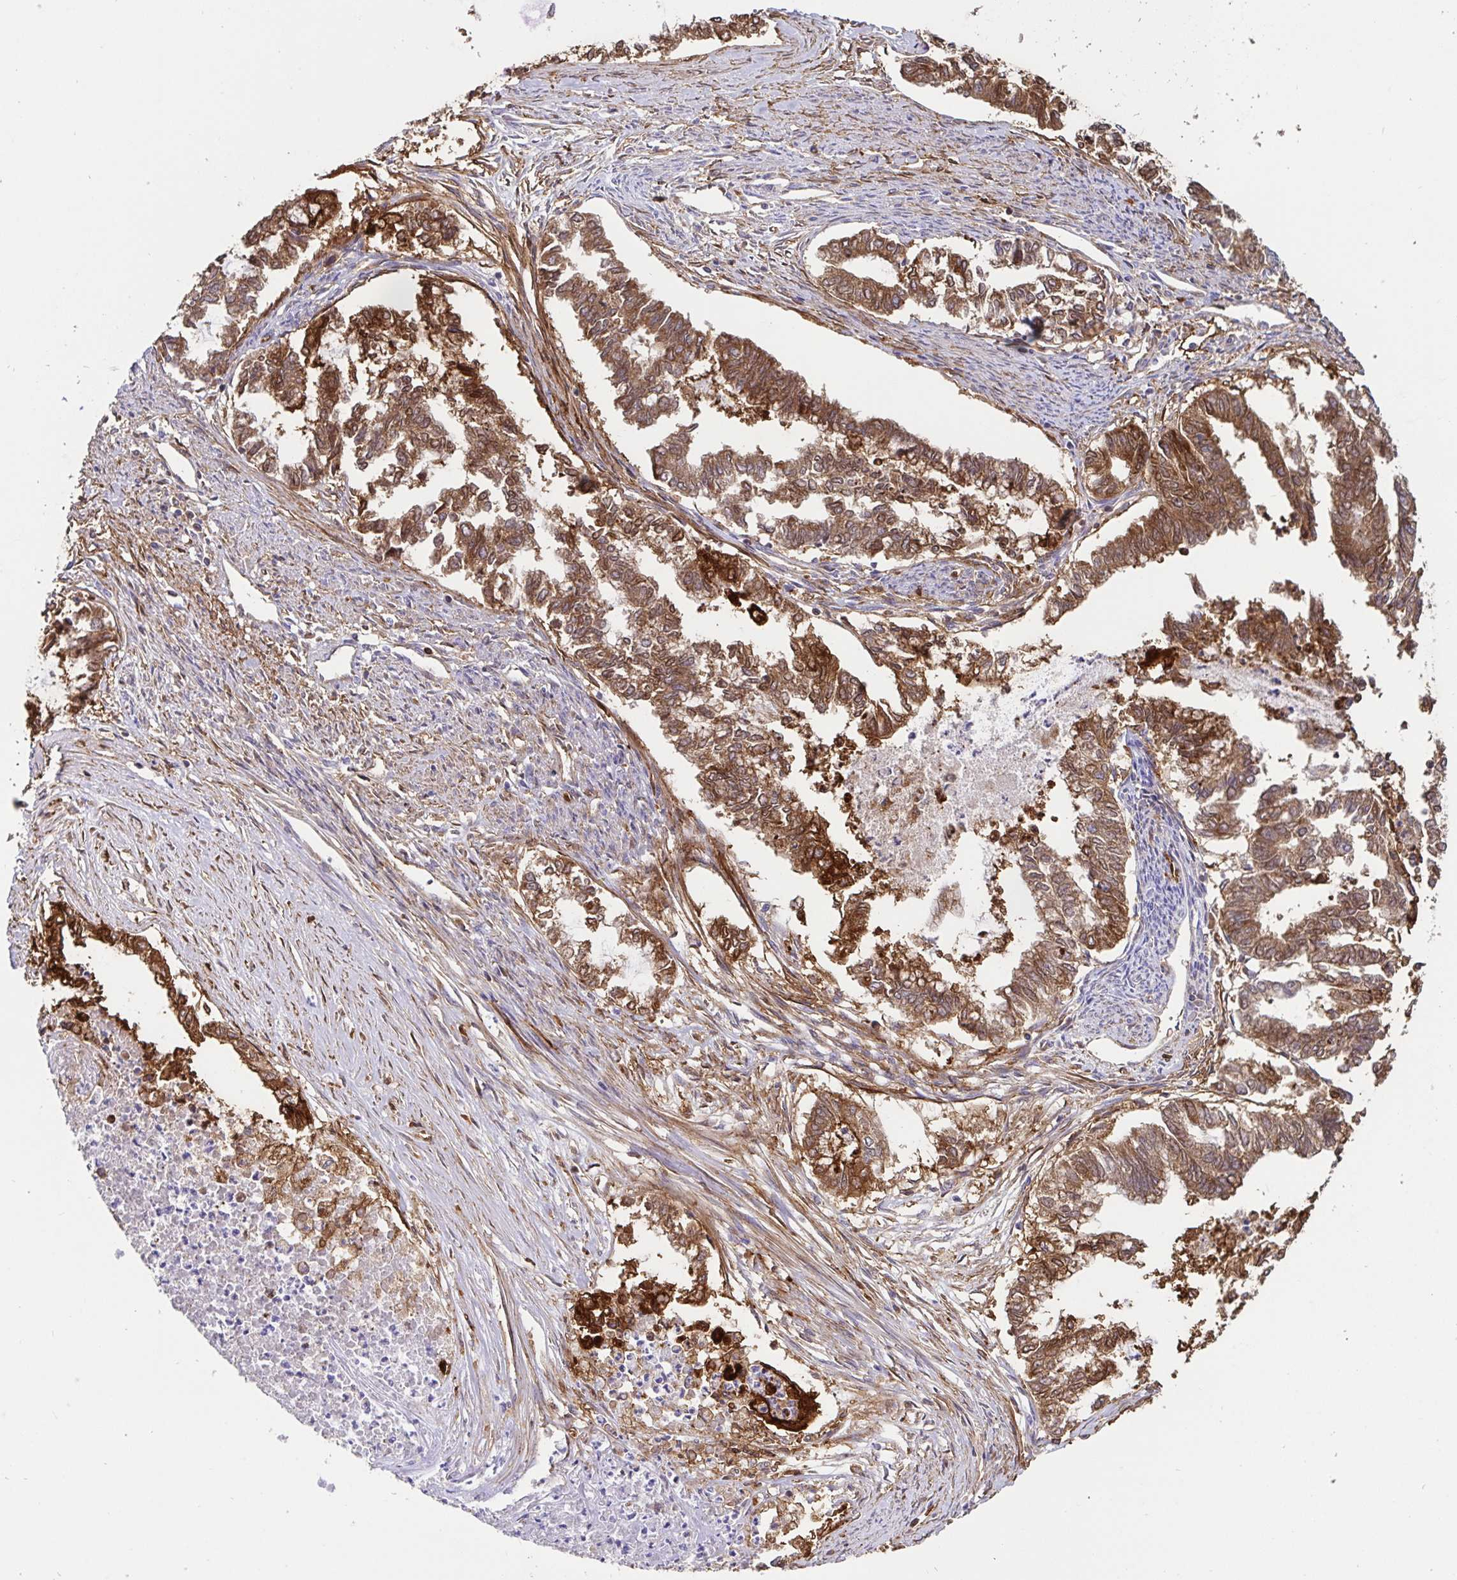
{"staining": {"intensity": "moderate", "quantity": ">75%", "location": "cytoplasmic/membranous"}, "tissue": "endometrial cancer", "cell_type": "Tumor cells", "image_type": "cancer", "snomed": [{"axis": "morphology", "description": "Adenocarcinoma, NOS"}, {"axis": "topography", "description": "Endometrium"}], "caption": "Endometrial cancer stained with a protein marker exhibits moderate staining in tumor cells.", "gene": "ANXA2", "patient": {"sex": "female", "age": 79}}